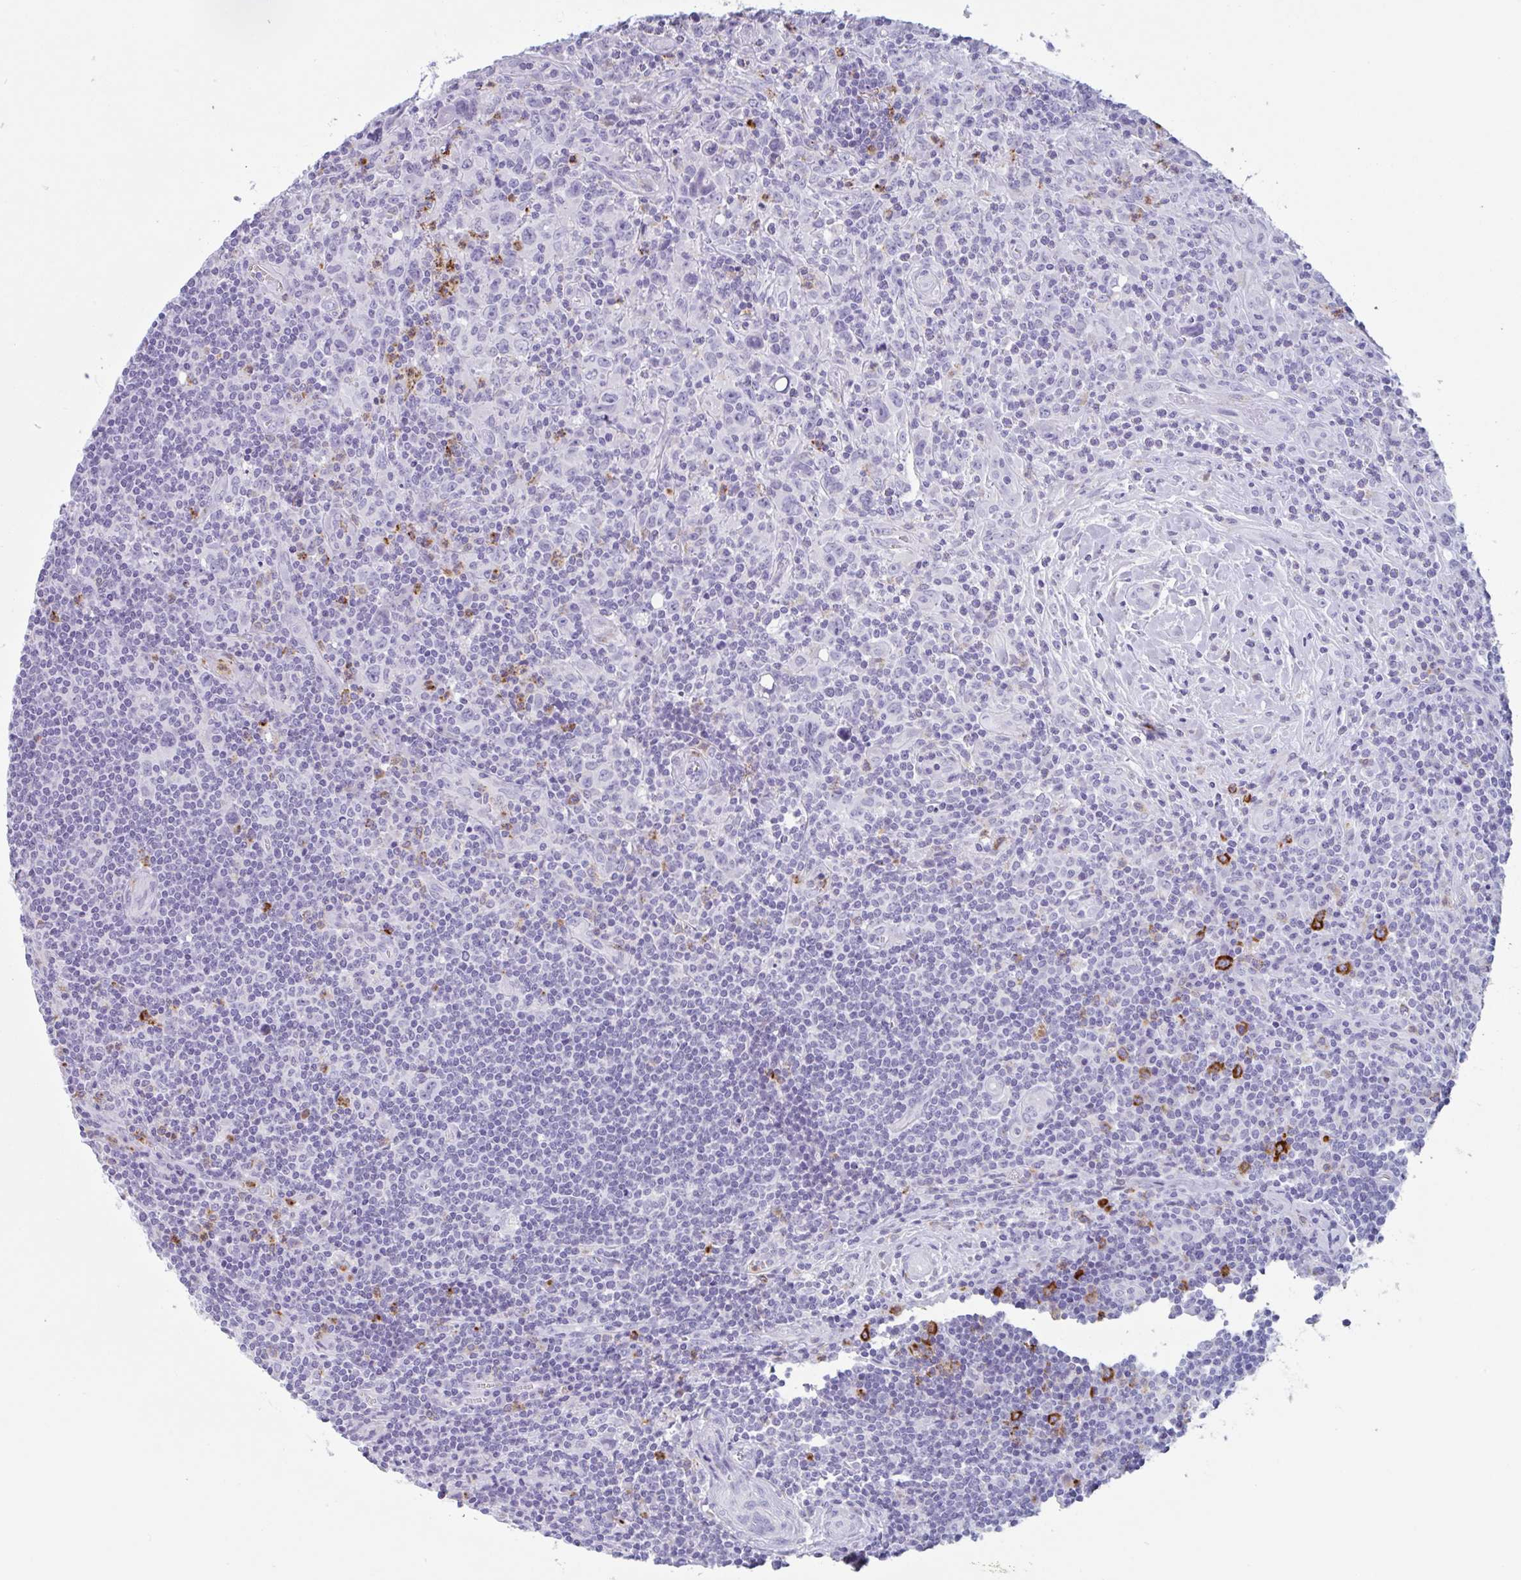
{"staining": {"intensity": "negative", "quantity": "none", "location": "none"}, "tissue": "lymphoma", "cell_type": "Tumor cells", "image_type": "cancer", "snomed": [{"axis": "morphology", "description": "Hodgkin's disease, NOS"}, {"axis": "topography", "description": "Lymph node"}], "caption": "Immunohistochemical staining of Hodgkin's disease demonstrates no significant staining in tumor cells. (DAB (3,3'-diaminobenzidine) IHC with hematoxylin counter stain).", "gene": "DTWD2", "patient": {"sex": "female", "age": 18}}